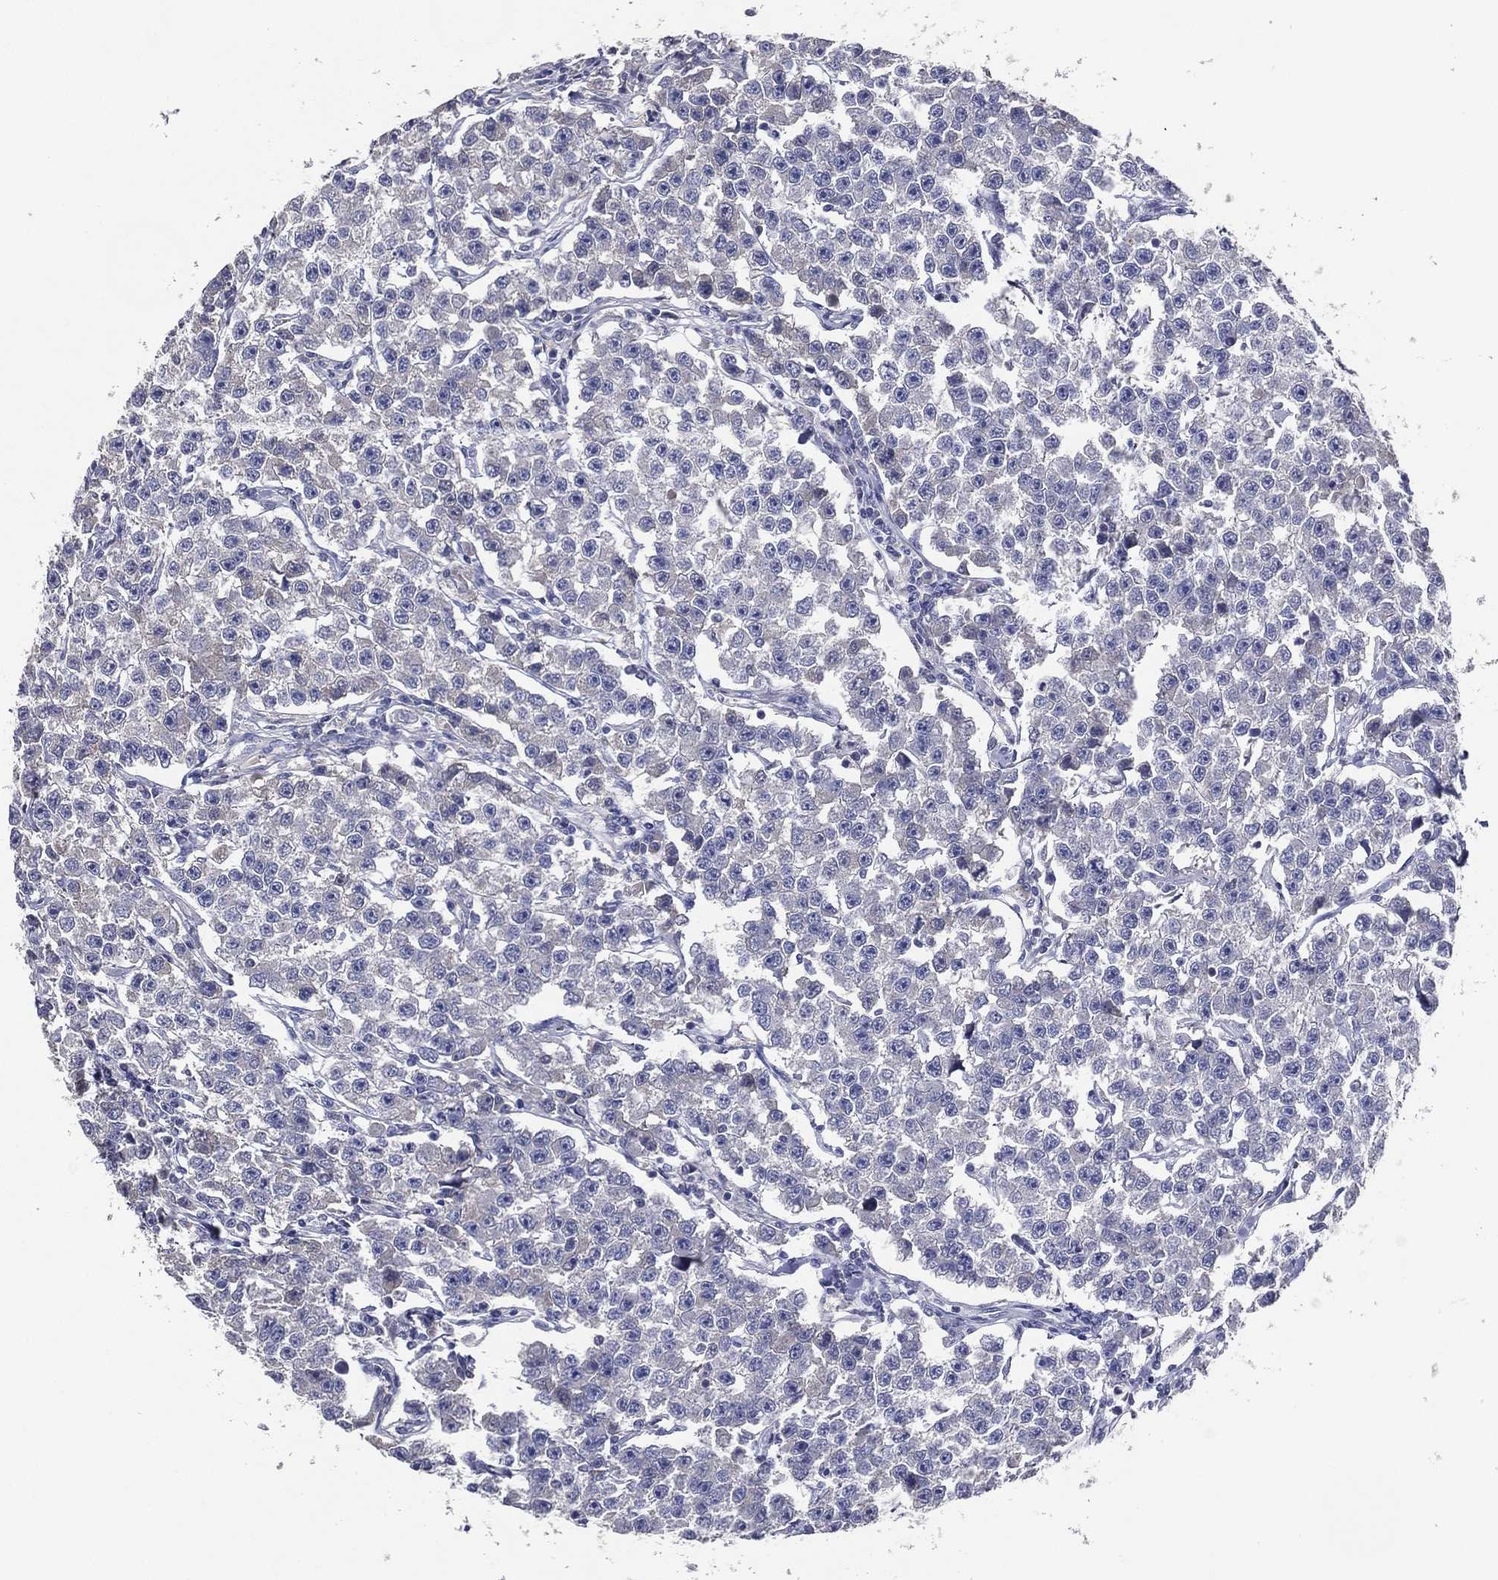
{"staining": {"intensity": "negative", "quantity": "none", "location": "none"}, "tissue": "testis cancer", "cell_type": "Tumor cells", "image_type": "cancer", "snomed": [{"axis": "morphology", "description": "Seminoma, NOS"}, {"axis": "topography", "description": "Testis"}], "caption": "There is no significant staining in tumor cells of testis cancer.", "gene": "TFAP2A", "patient": {"sex": "male", "age": 59}}